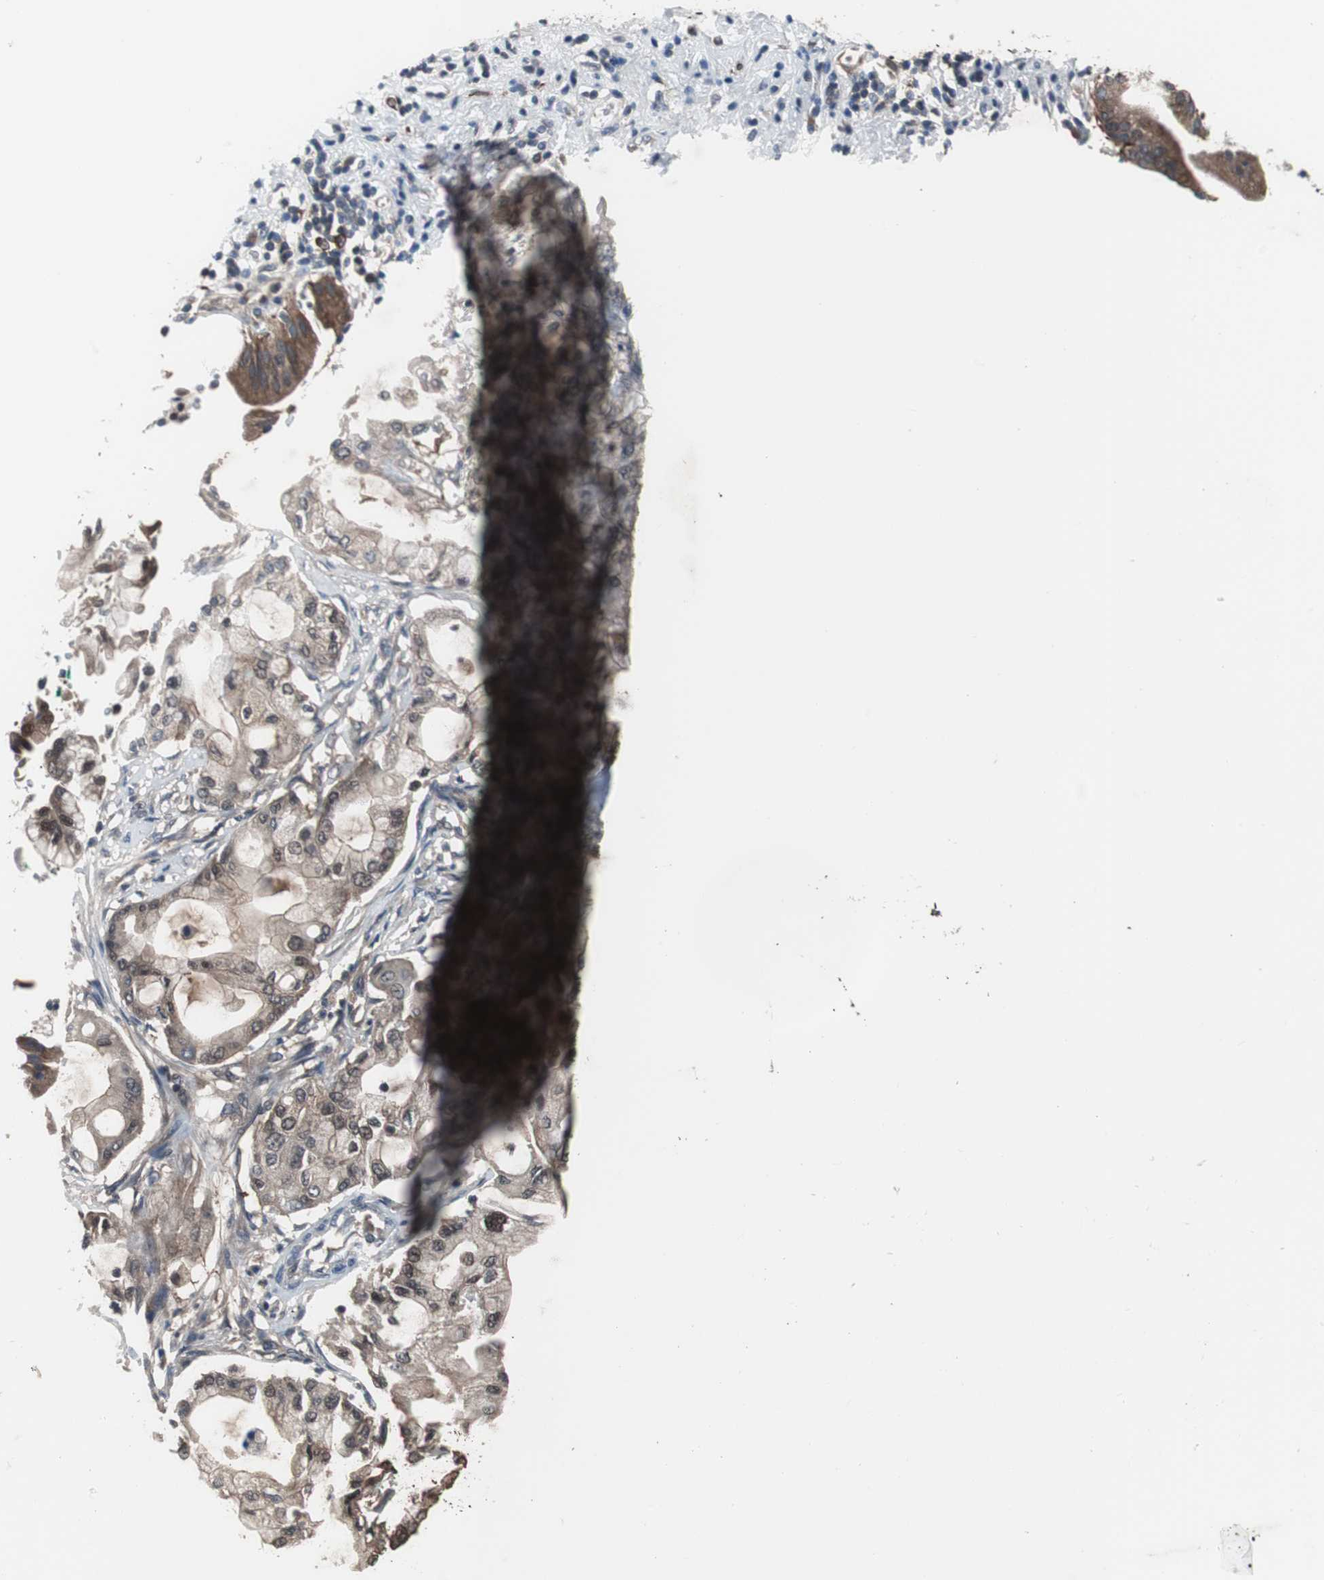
{"staining": {"intensity": "weak", "quantity": ">75%", "location": "cytoplasmic/membranous"}, "tissue": "pancreatic cancer", "cell_type": "Tumor cells", "image_type": "cancer", "snomed": [{"axis": "morphology", "description": "Adenocarcinoma, NOS"}, {"axis": "morphology", "description": "Adenocarcinoma, metastatic, NOS"}, {"axis": "topography", "description": "Lymph node"}, {"axis": "topography", "description": "Pancreas"}, {"axis": "topography", "description": "Duodenum"}], "caption": "The immunohistochemical stain labels weak cytoplasmic/membranous positivity in tumor cells of pancreatic adenocarcinoma tissue.", "gene": "PAK1", "patient": {"sex": "female", "age": 64}}